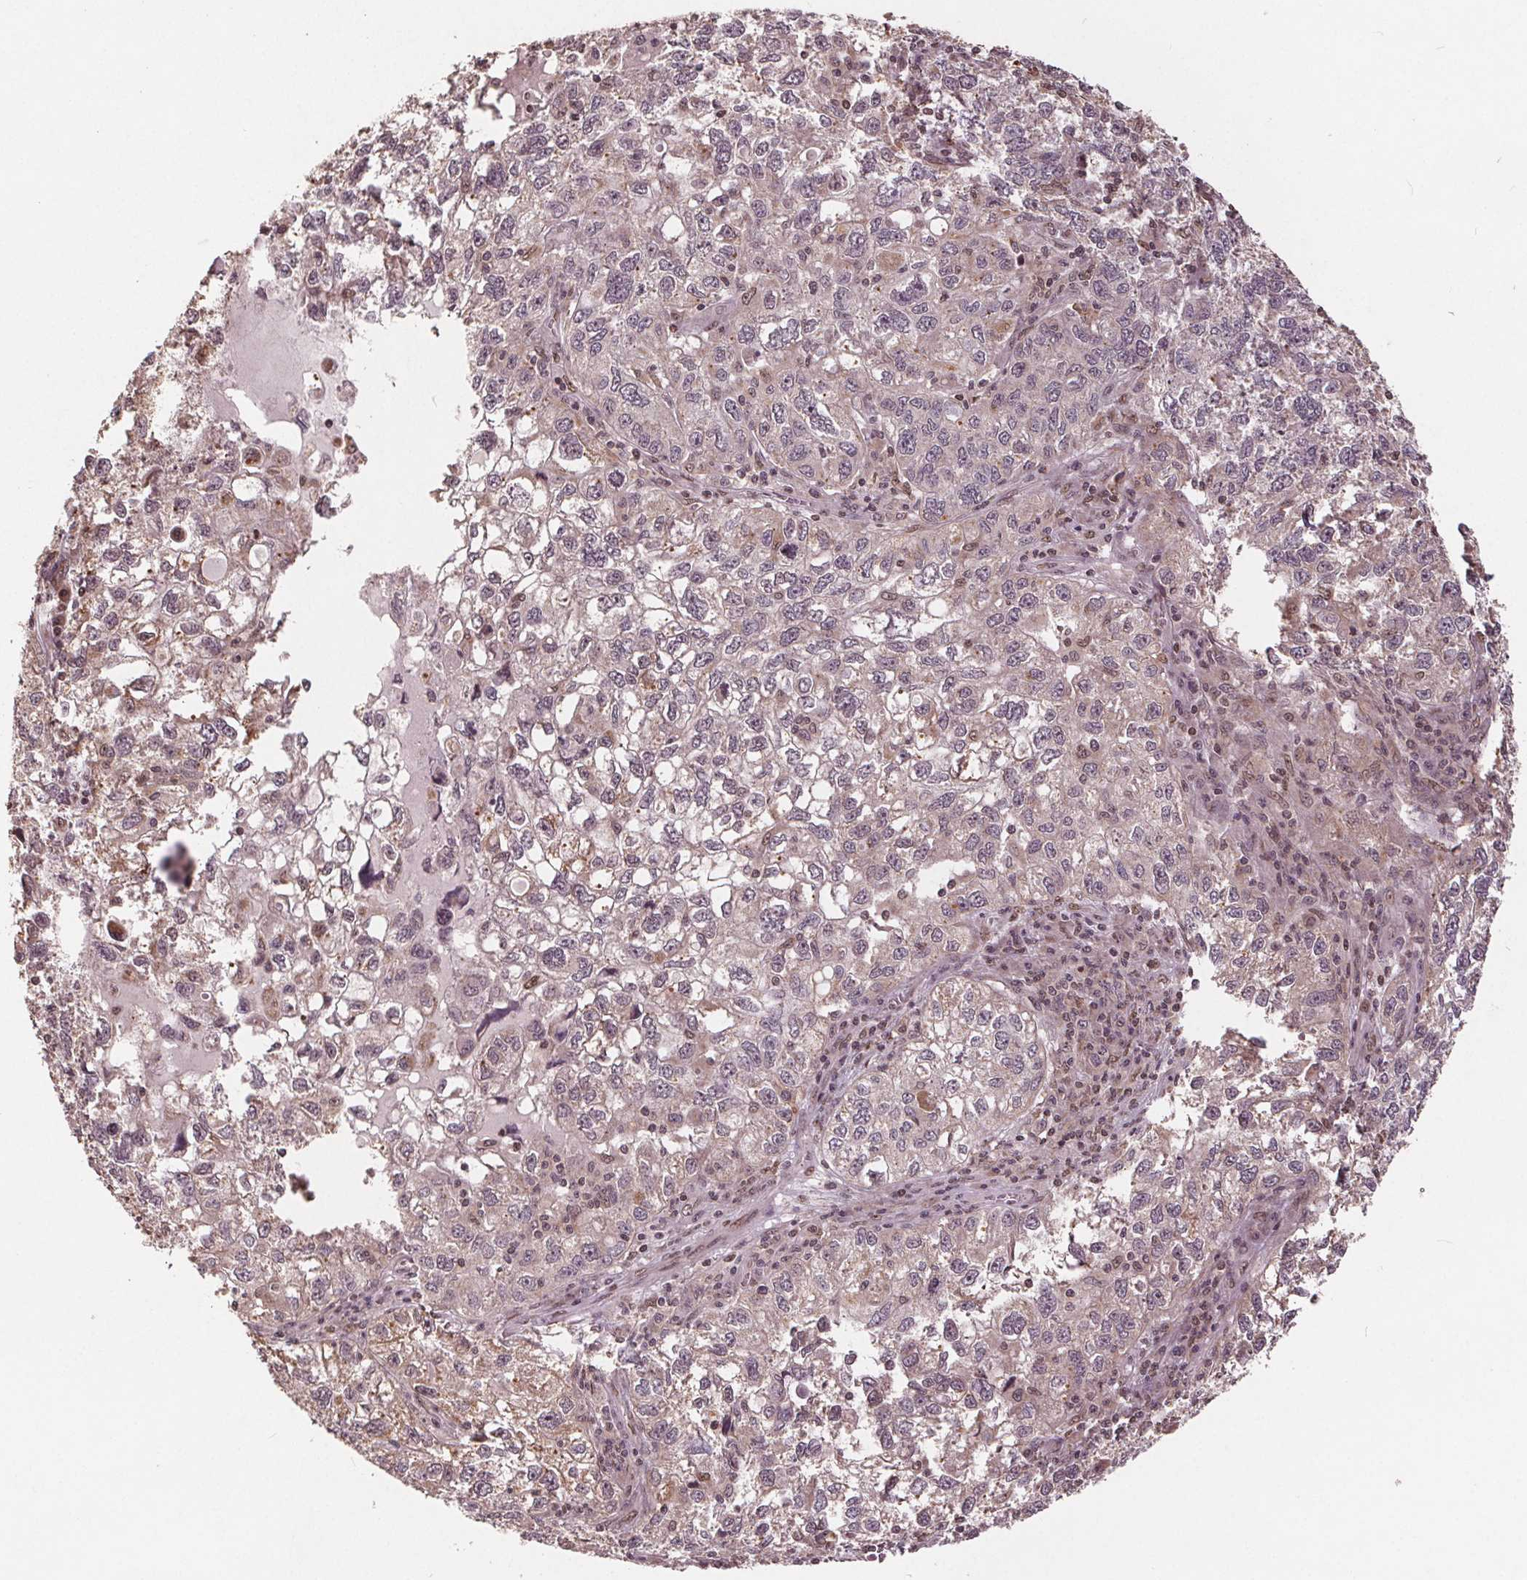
{"staining": {"intensity": "weak", "quantity": ">75%", "location": "cytoplasmic/membranous,nuclear"}, "tissue": "cervical cancer", "cell_type": "Tumor cells", "image_type": "cancer", "snomed": [{"axis": "morphology", "description": "Squamous cell carcinoma, NOS"}, {"axis": "topography", "description": "Cervix"}], "caption": "Cervical cancer stained for a protein demonstrates weak cytoplasmic/membranous and nuclear positivity in tumor cells.", "gene": "HIF1AN", "patient": {"sex": "female", "age": 55}}